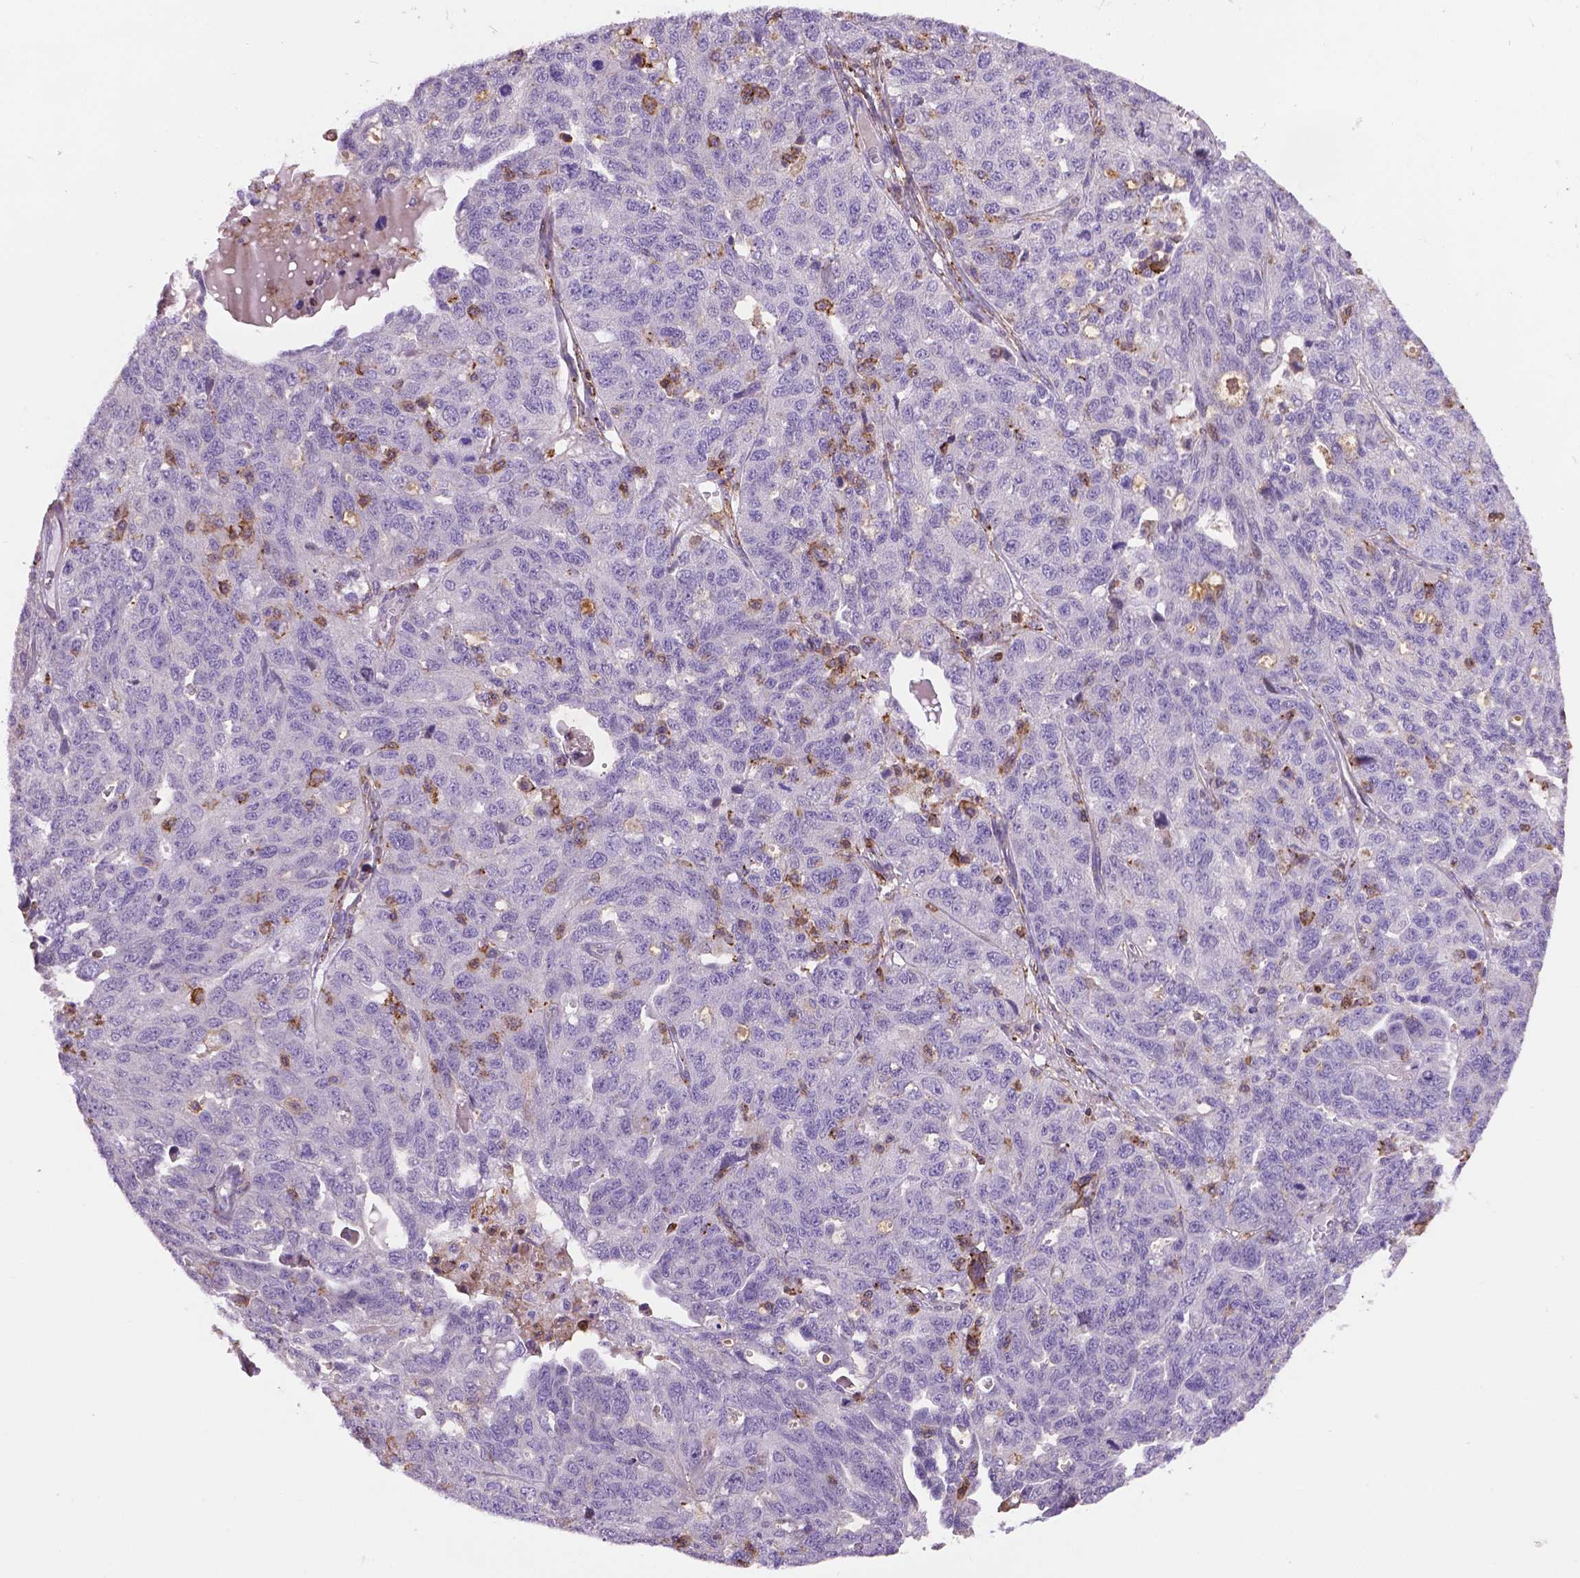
{"staining": {"intensity": "negative", "quantity": "none", "location": "none"}, "tissue": "ovarian cancer", "cell_type": "Tumor cells", "image_type": "cancer", "snomed": [{"axis": "morphology", "description": "Cystadenocarcinoma, serous, NOS"}, {"axis": "topography", "description": "Ovary"}], "caption": "Tumor cells are negative for protein expression in human ovarian cancer (serous cystadenocarcinoma). (Stains: DAB (3,3'-diaminobenzidine) immunohistochemistry with hematoxylin counter stain, Microscopy: brightfield microscopy at high magnification).", "gene": "ACAD10", "patient": {"sex": "female", "age": 71}}